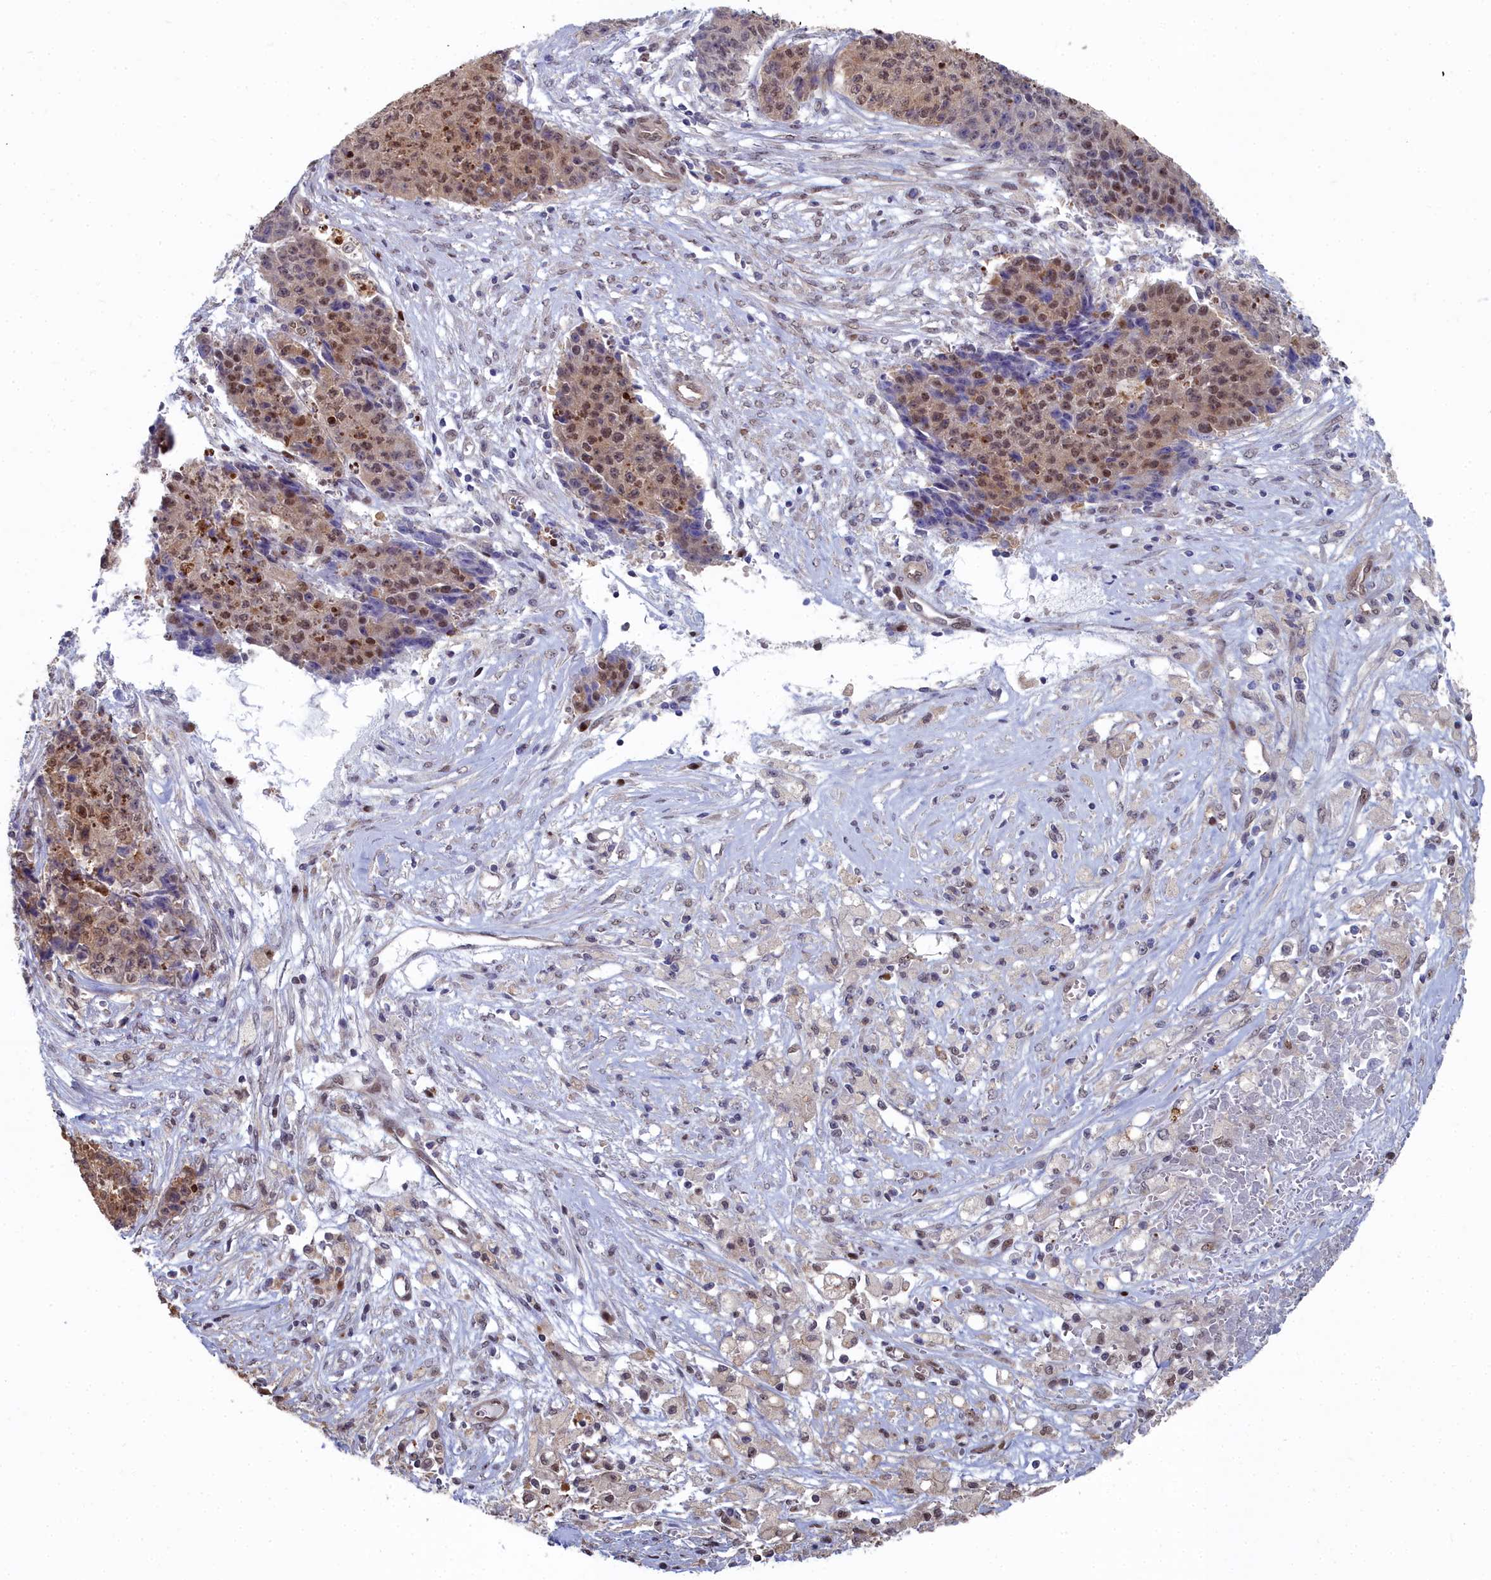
{"staining": {"intensity": "moderate", "quantity": ">75%", "location": "cytoplasmic/membranous,nuclear"}, "tissue": "ovarian cancer", "cell_type": "Tumor cells", "image_type": "cancer", "snomed": [{"axis": "morphology", "description": "Carcinoma, endometroid"}, {"axis": "topography", "description": "Ovary"}], "caption": "Protein expression analysis of human ovarian cancer (endometroid carcinoma) reveals moderate cytoplasmic/membranous and nuclear positivity in approximately >75% of tumor cells. (Stains: DAB (3,3'-diaminobenzidine) in brown, nuclei in blue, Microscopy: brightfield microscopy at high magnification).", "gene": "RPS27A", "patient": {"sex": "female", "age": 42}}